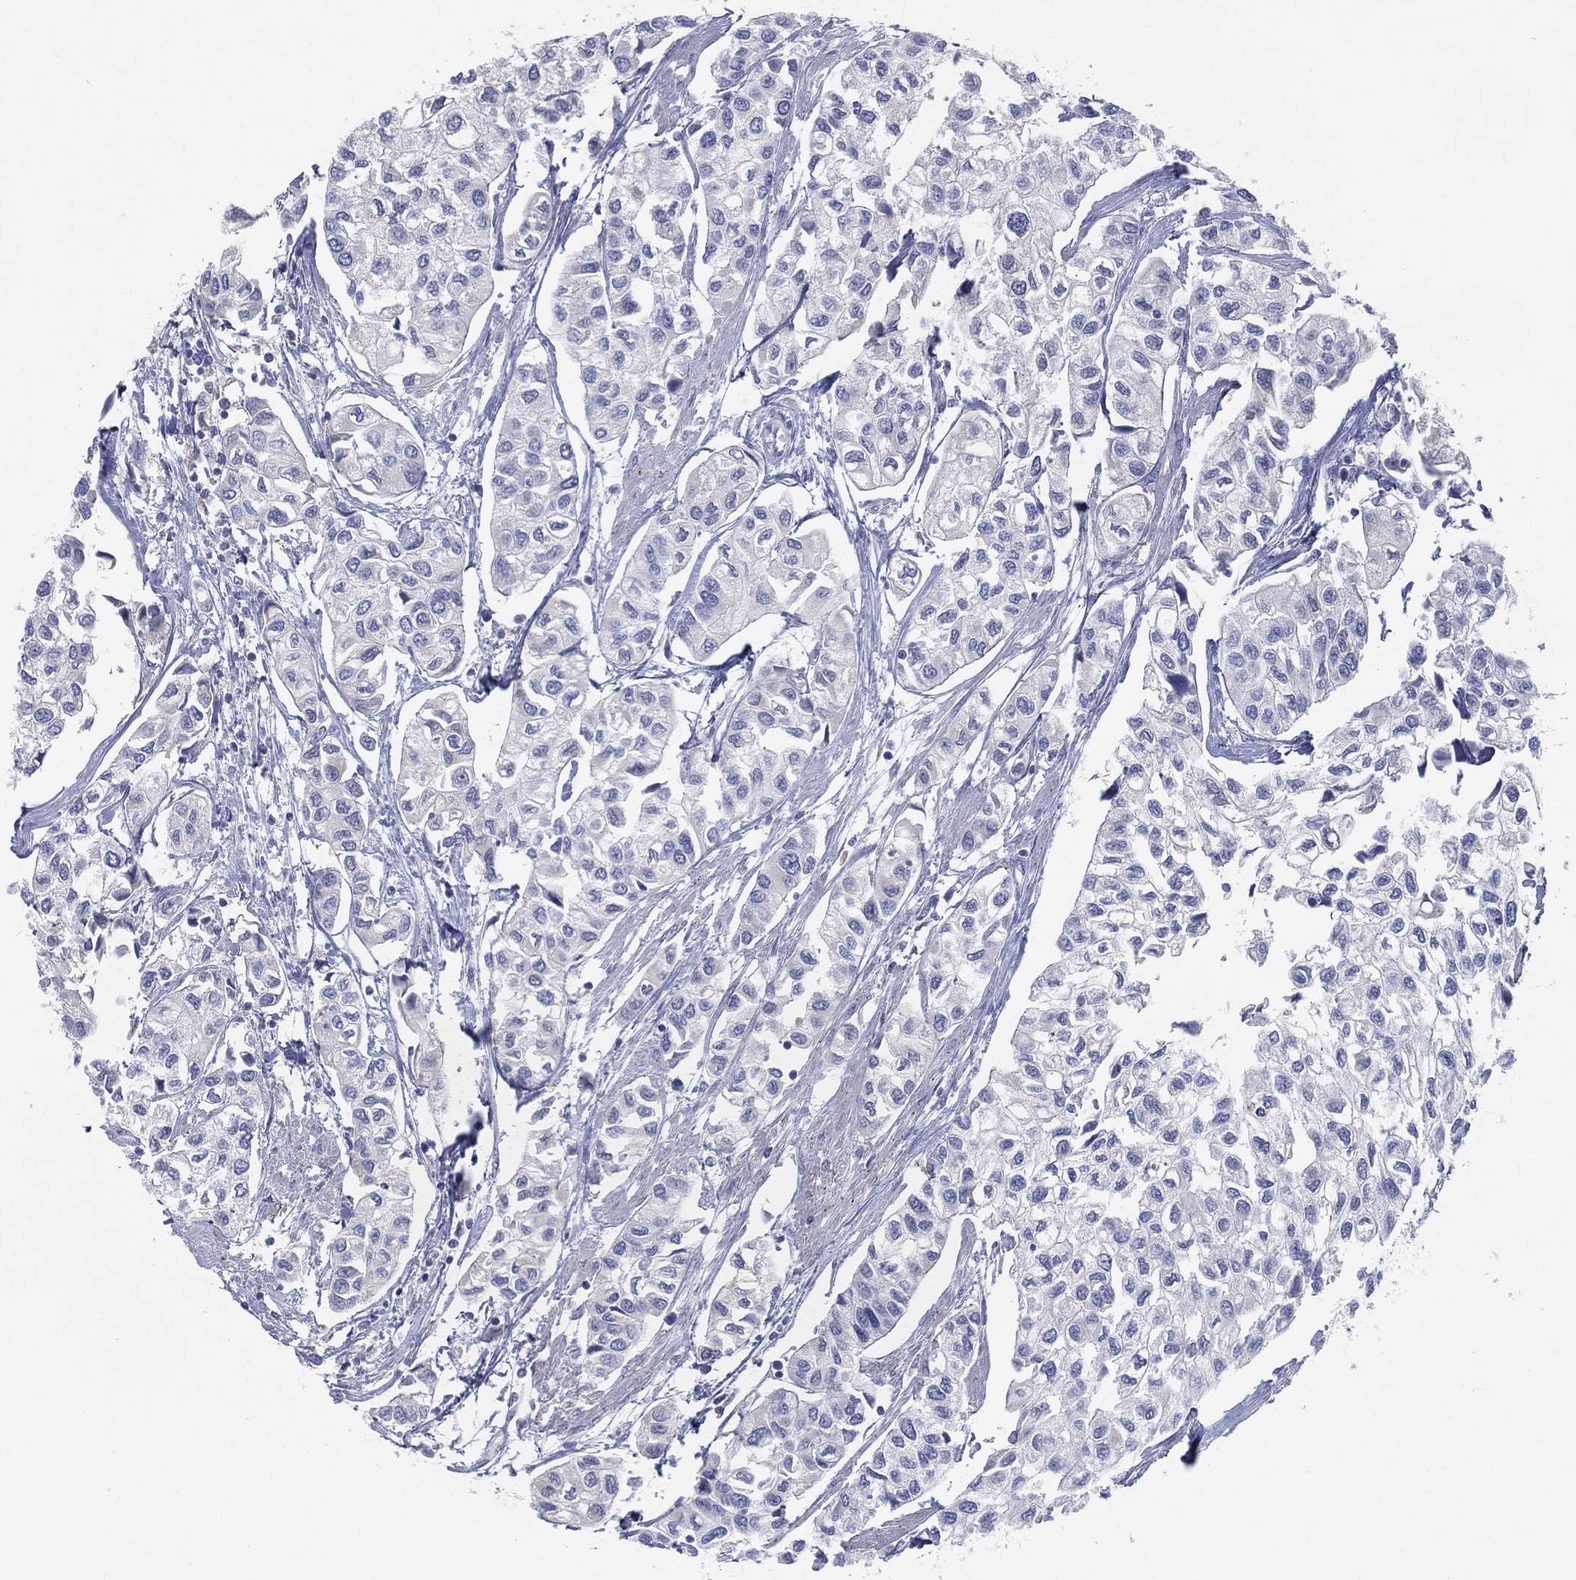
{"staining": {"intensity": "negative", "quantity": "none", "location": "none"}, "tissue": "urothelial cancer", "cell_type": "Tumor cells", "image_type": "cancer", "snomed": [{"axis": "morphology", "description": "Urothelial carcinoma, High grade"}, {"axis": "topography", "description": "Urinary bladder"}], "caption": "Protein analysis of urothelial carcinoma (high-grade) demonstrates no significant expression in tumor cells. Nuclei are stained in blue.", "gene": "CYP2D6", "patient": {"sex": "male", "age": 73}}